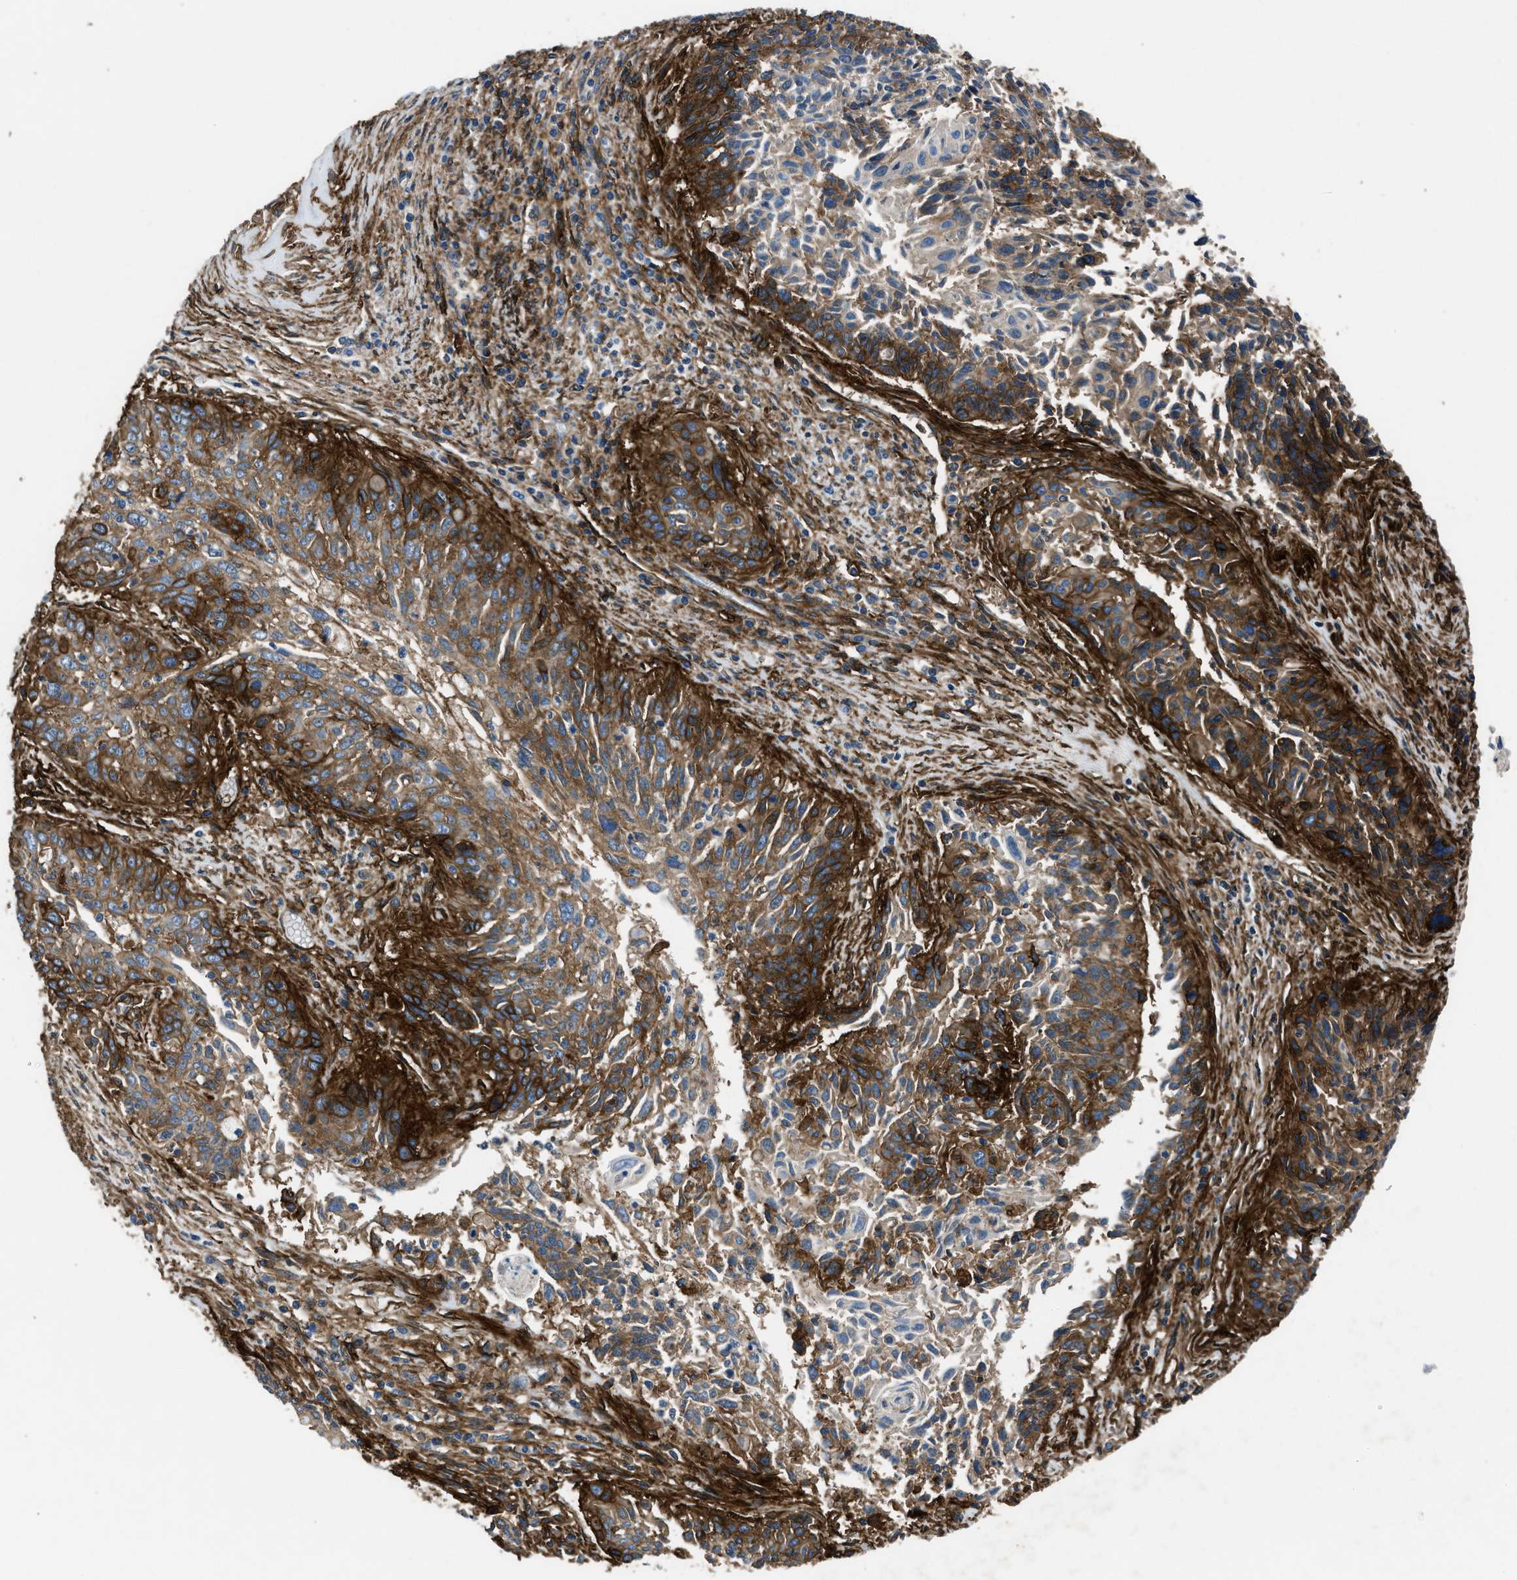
{"staining": {"intensity": "moderate", "quantity": ">75%", "location": "cytoplasmic/membranous"}, "tissue": "cervical cancer", "cell_type": "Tumor cells", "image_type": "cancer", "snomed": [{"axis": "morphology", "description": "Squamous cell carcinoma, NOS"}, {"axis": "topography", "description": "Cervix"}], "caption": "An immunohistochemistry photomicrograph of neoplastic tissue is shown. Protein staining in brown highlights moderate cytoplasmic/membranous positivity in cervical cancer (squamous cell carcinoma) within tumor cells.", "gene": "CD276", "patient": {"sex": "female", "age": 55}}